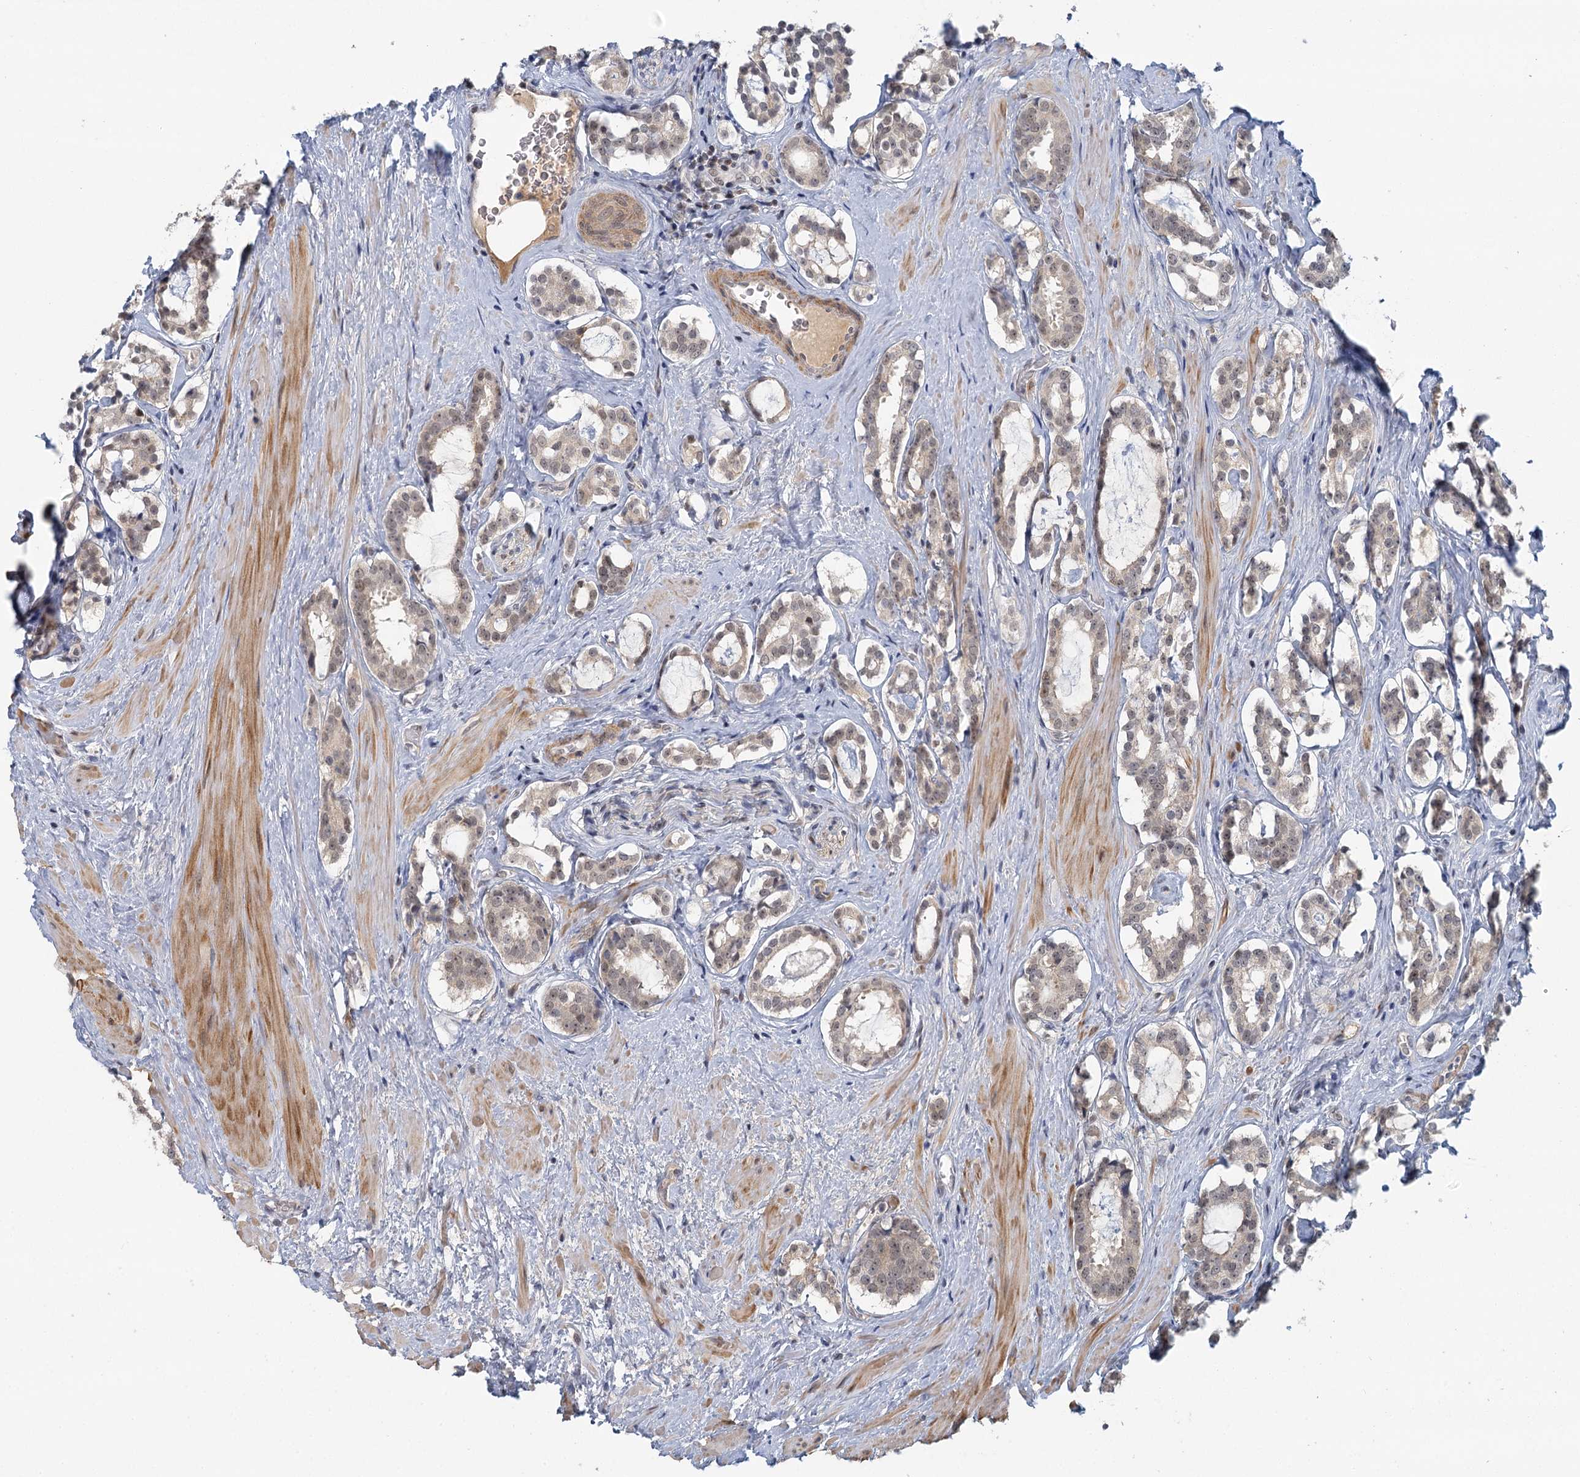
{"staining": {"intensity": "weak", "quantity": "25%-75%", "location": "cytoplasmic/membranous"}, "tissue": "prostate cancer", "cell_type": "Tumor cells", "image_type": "cancer", "snomed": [{"axis": "morphology", "description": "Adenocarcinoma, High grade"}, {"axis": "topography", "description": "Prostate"}], "caption": "The immunohistochemical stain highlights weak cytoplasmic/membranous staining in tumor cells of prostate adenocarcinoma (high-grade) tissue.", "gene": "GPATCH11", "patient": {"sex": "male", "age": 58}}